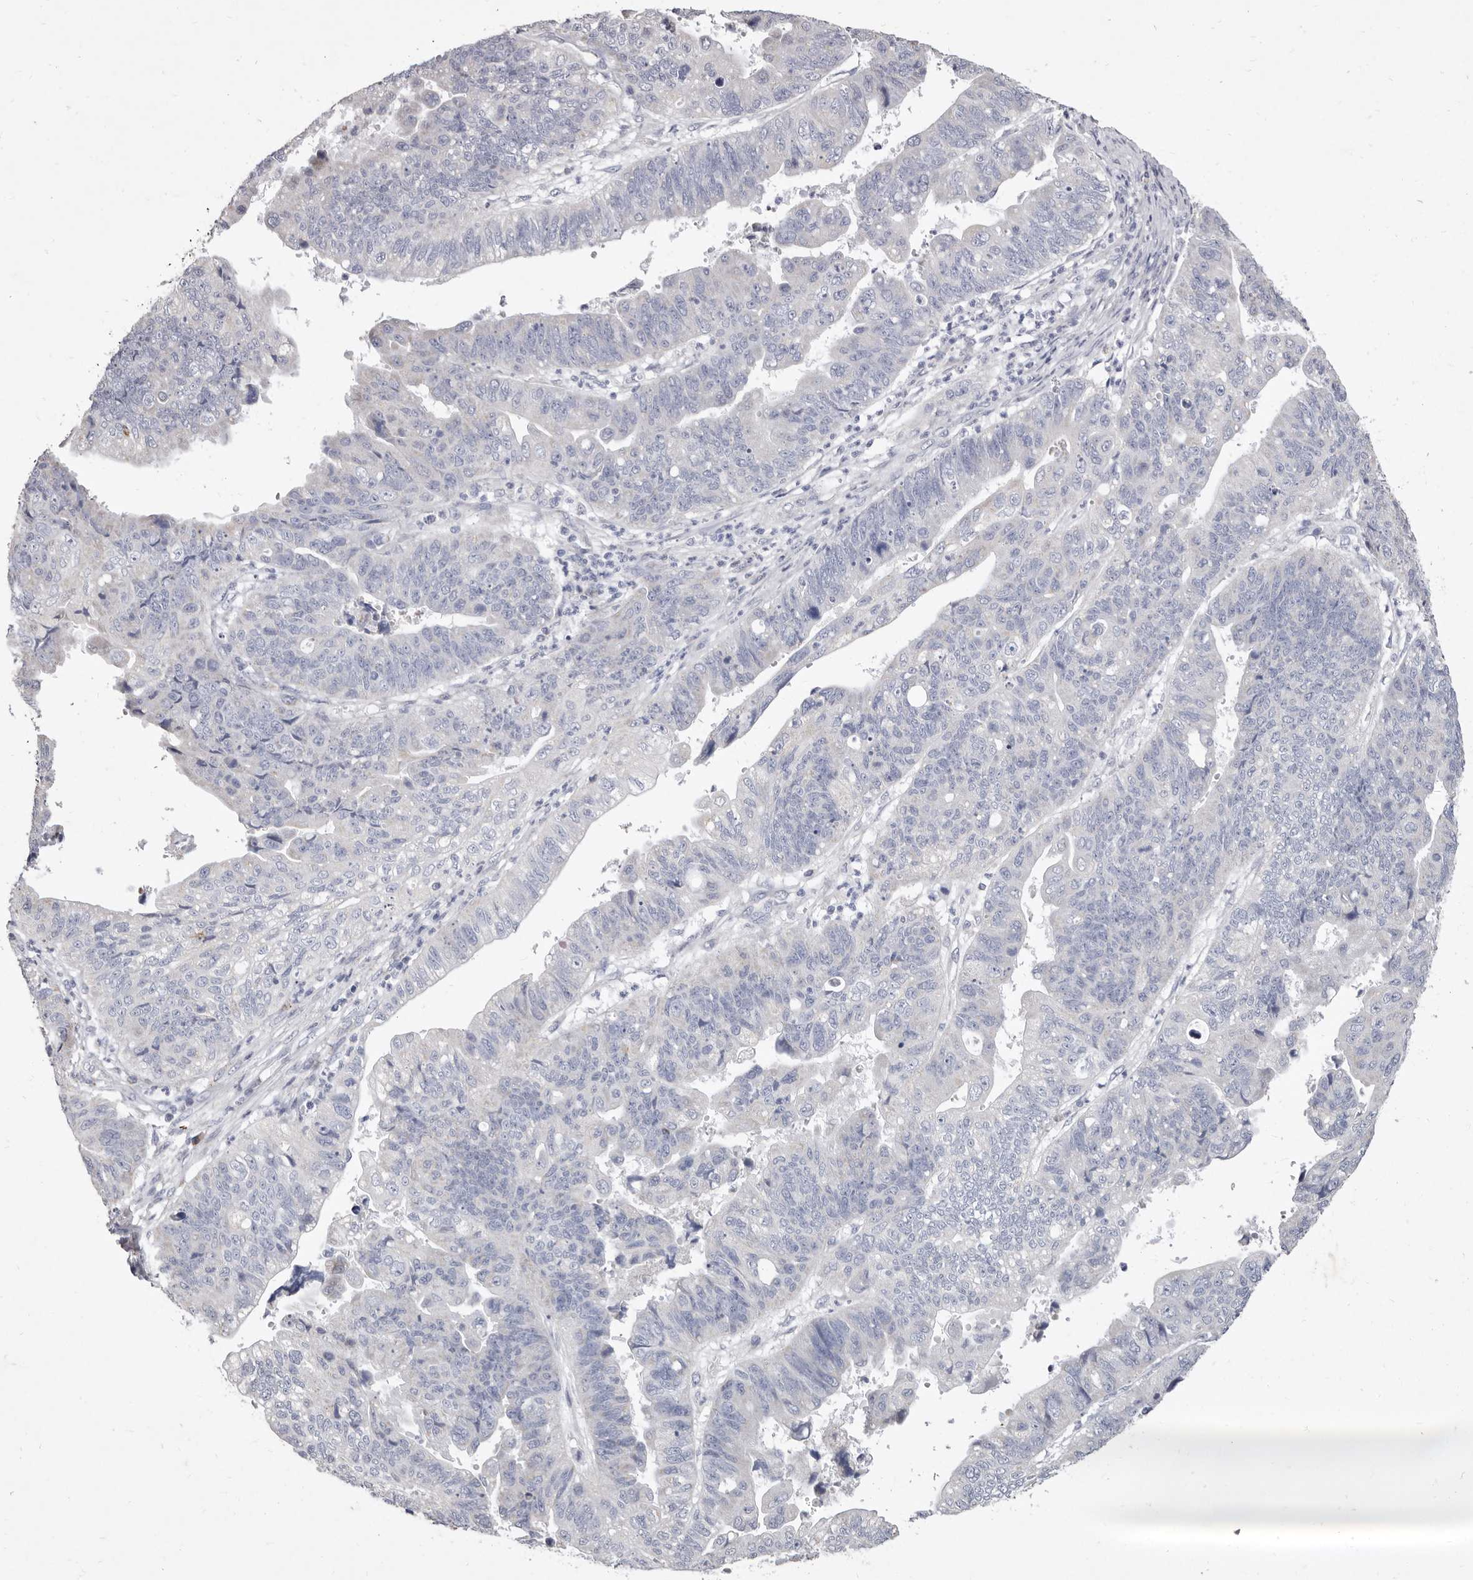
{"staining": {"intensity": "negative", "quantity": "none", "location": "none"}, "tissue": "stomach cancer", "cell_type": "Tumor cells", "image_type": "cancer", "snomed": [{"axis": "morphology", "description": "Adenocarcinoma, NOS"}, {"axis": "topography", "description": "Stomach"}], "caption": "This is a photomicrograph of immunohistochemistry staining of stomach cancer (adenocarcinoma), which shows no staining in tumor cells.", "gene": "CYP2E1", "patient": {"sex": "male", "age": 59}}